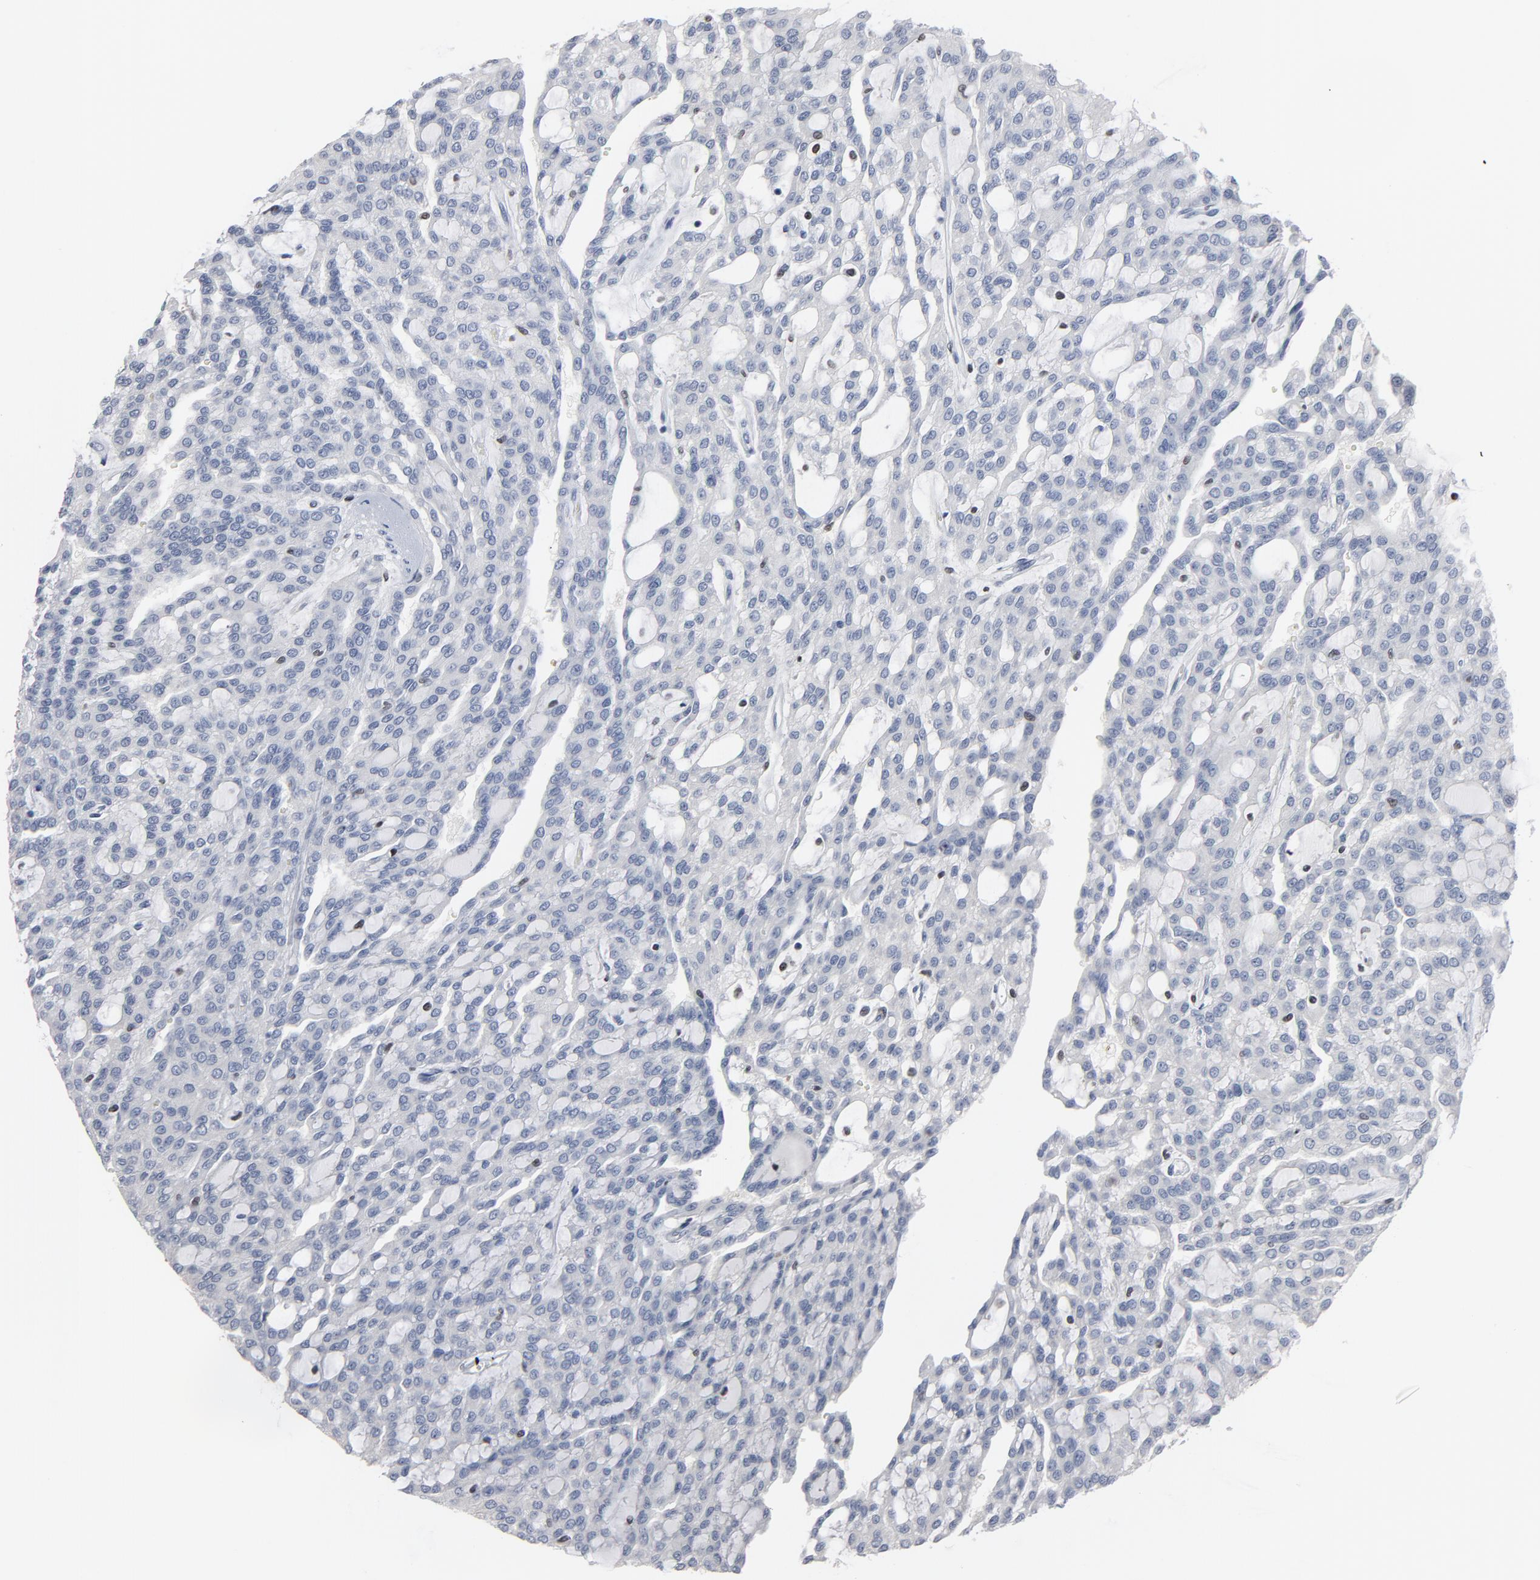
{"staining": {"intensity": "negative", "quantity": "none", "location": "none"}, "tissue": "renal cancer", "cell_type": "Tumor cells", "image_type": "cancer", "snomed": [{"axis": "morphology", "description": "Adenocarcinoma, NOS"}, {"axis": "topography", "description": "Kidney"}], "caption": "High magnification brightfield microscopy of renal cancer (adenocarcinoma) stained with DAB (brown) and counterstained with hematoxylin (blue): tumor cells show no significant expression. Nuclei are stained in blue.", "gene": "SPI1", "patient": {"sex": "male", "age": 63}}